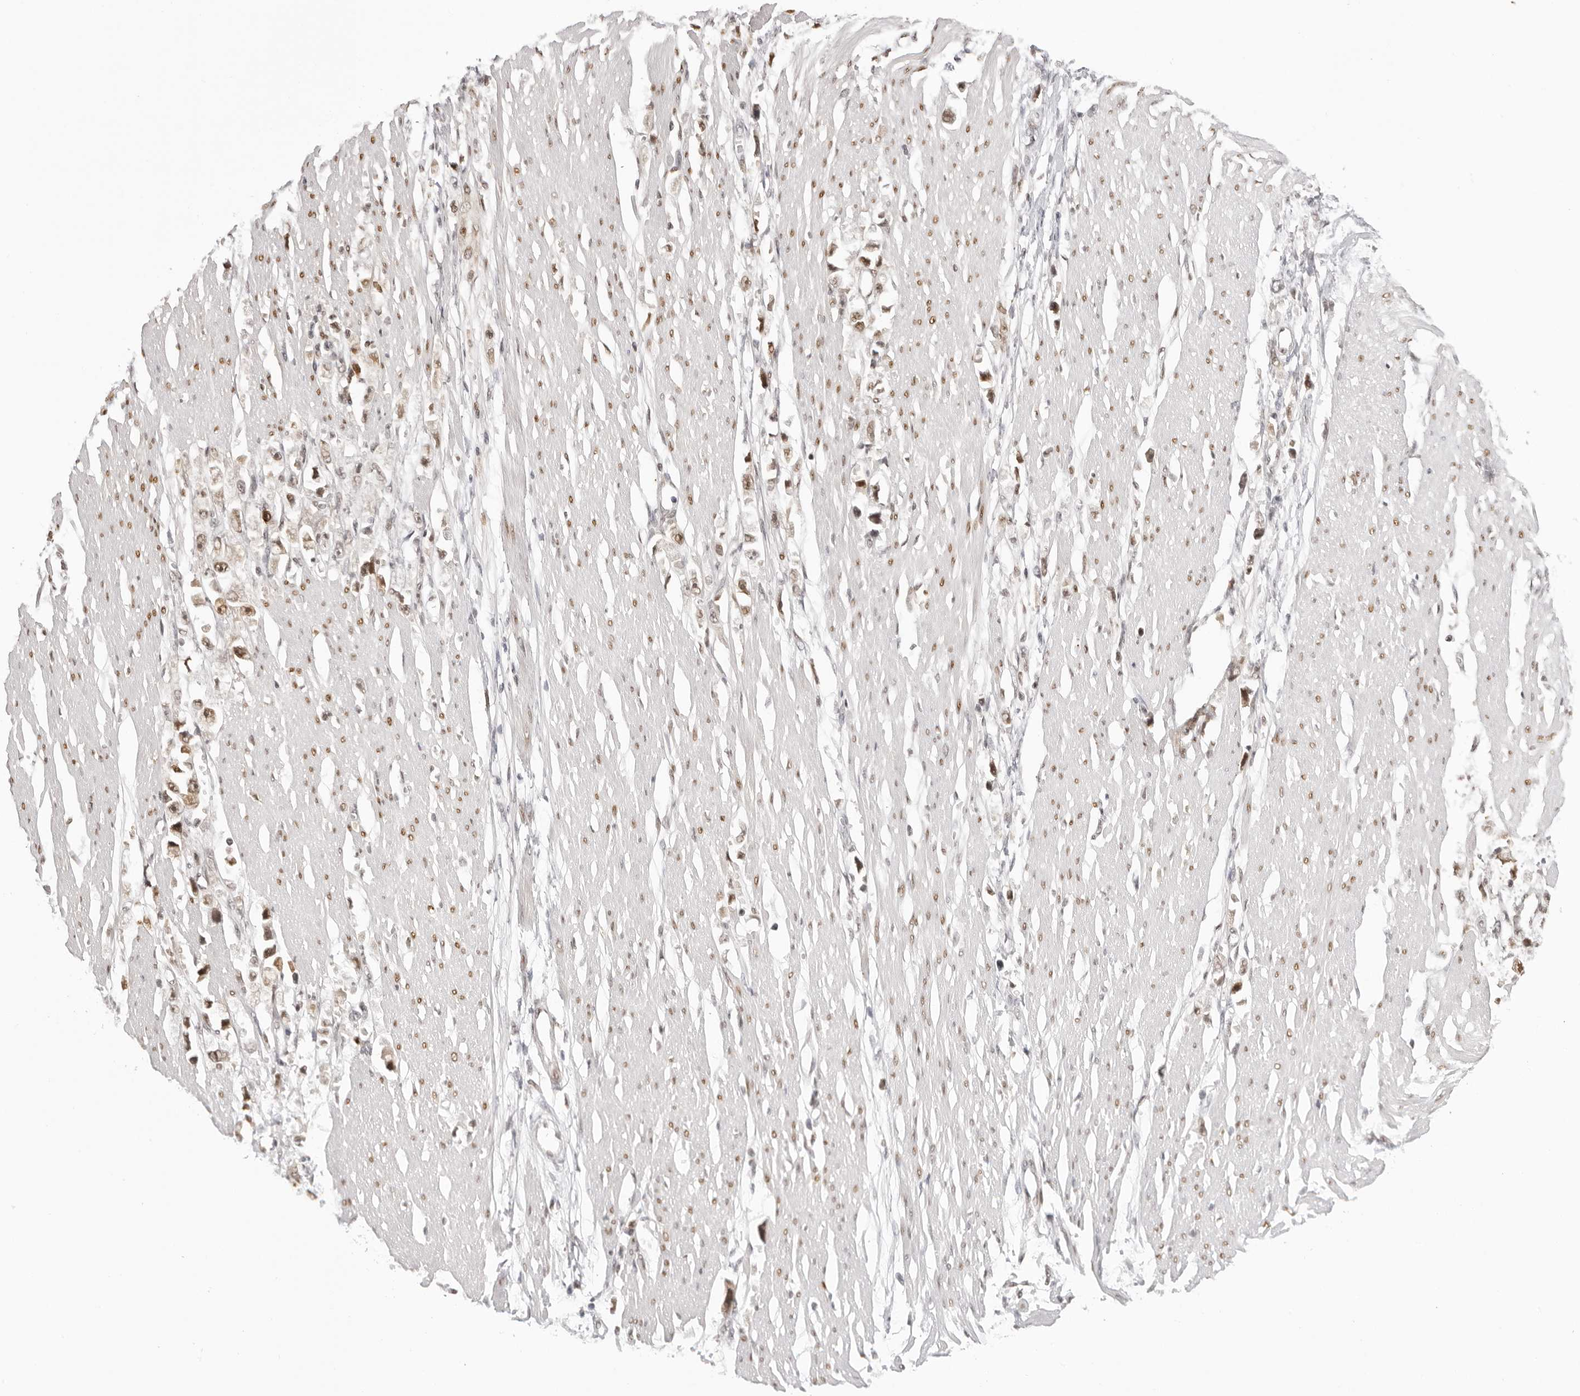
{"staining": {"intensity": "moderate", "quantity": ">75%", "location": "cytoplasmic/membranous,nuclear"}, "tissue": "stomach cancer", "cell_type": "Tumor cells", "image_type": "cancer", "snomed": [{"axis": "morphology", "description": "Adenocarcinoma, NOS"}, {"axis": "topography", "description": "Stomach"}], "caption": "Protein staining of stomach cancer (adenocarcinoma) tissue exhibits moderate cytoplasmic/membranous and nuclear positivity in about >75% of tumor cells.", "gene": "HSPA4", "patient": {"sex": "female", "age": 59}}